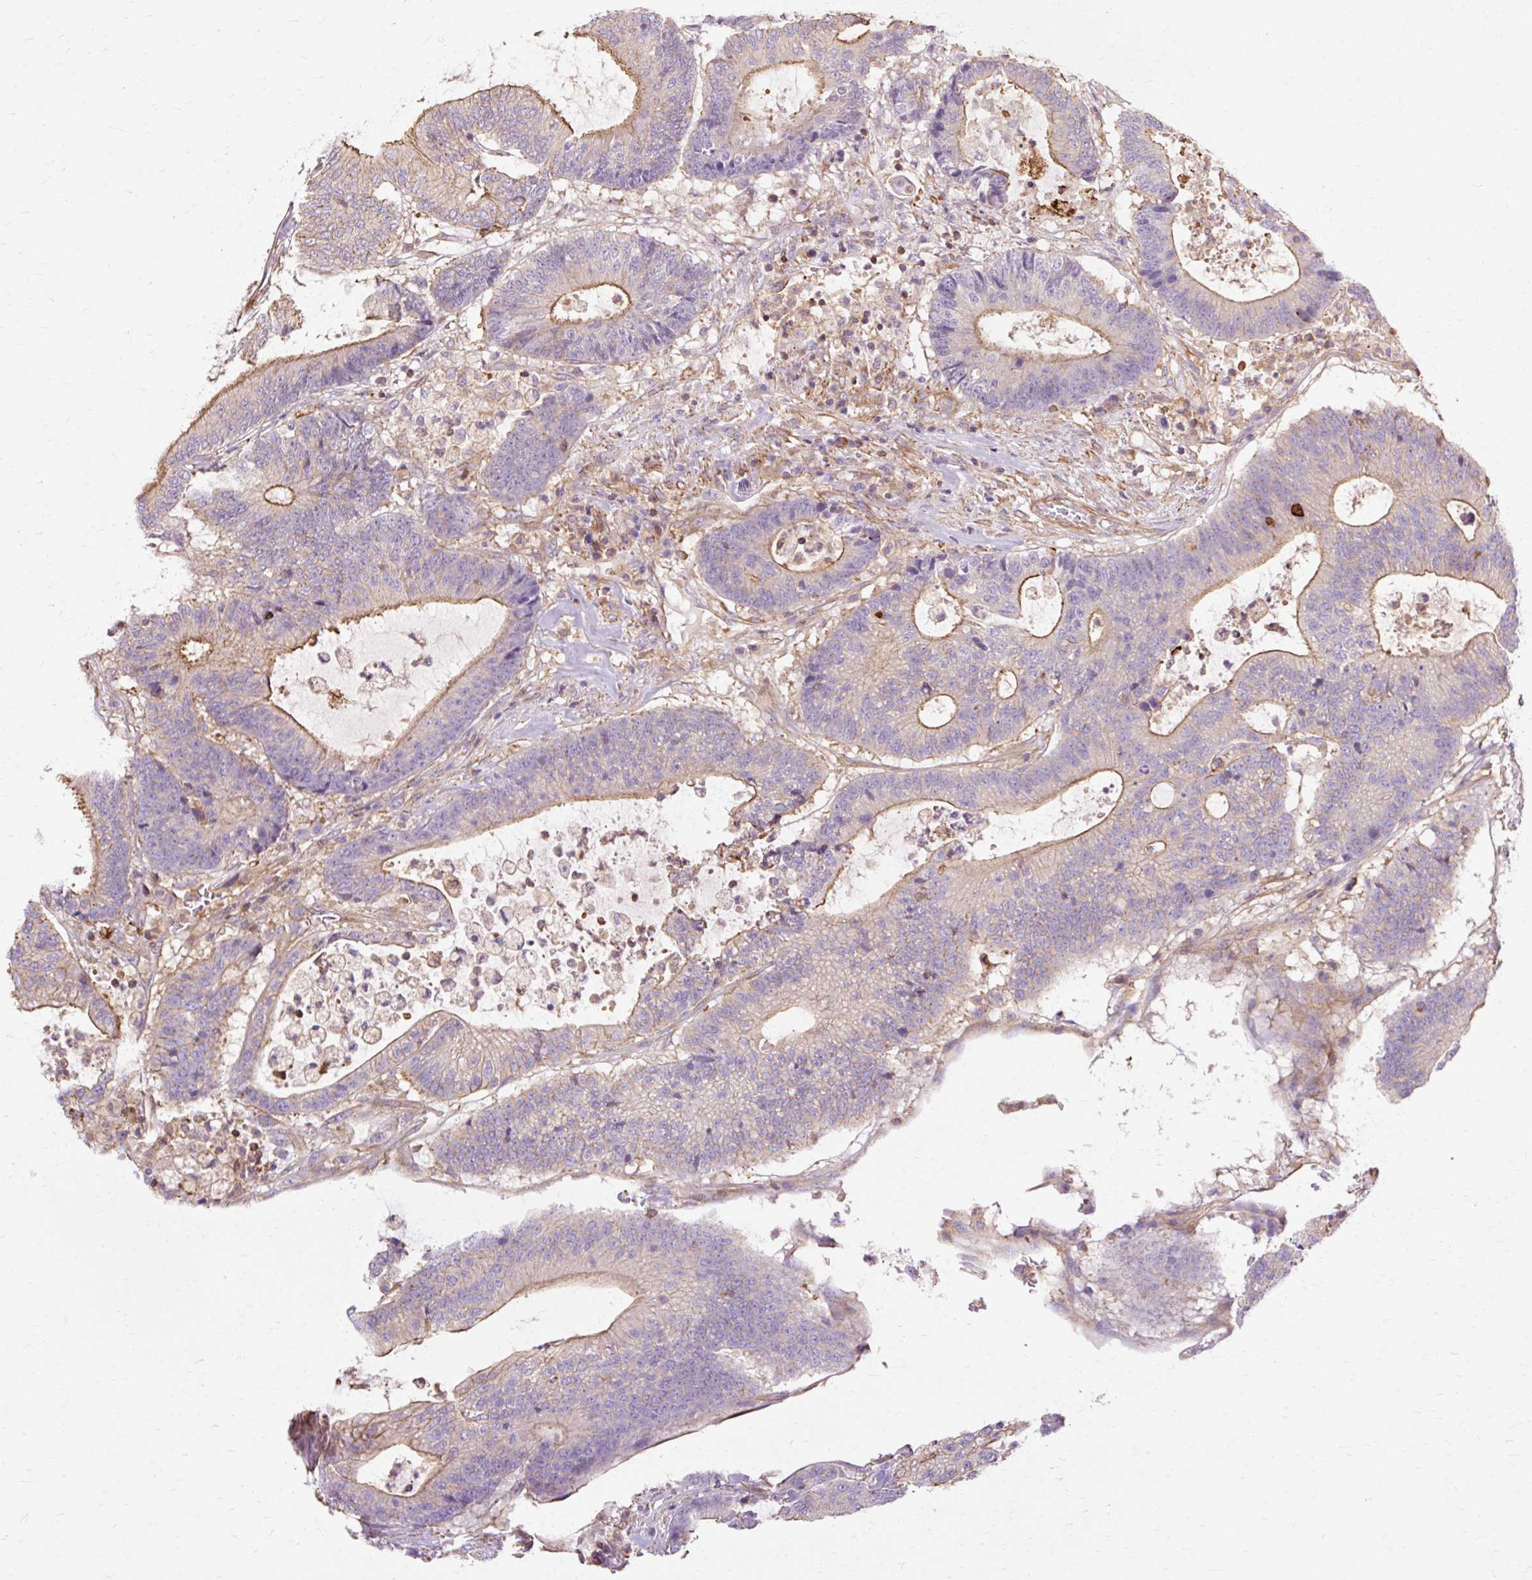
{"staining": {"intensity": "moderate", "quantity": "25%-75%", "location": "cytoplasmic/membranous"}, "tissue": "colorectal cancer", "cell_type": "Tumor cells", "image_type": "cancer", "snomed": [{"axis": "morphology", "description": "Adenocarcinoma, NOS"}, {"axis": "topography", "description": "Colon"}], "caption": "Moderate cytoplasmic/membranous protein staining is seen in about 25%-75% of tumor cells in colorectal adenocarcinoma. The protein is shown in brown color, while the nuclei are stained blue.", "gene": "TBC1D2B", "patient": {"sex": "female", "age": 84}}